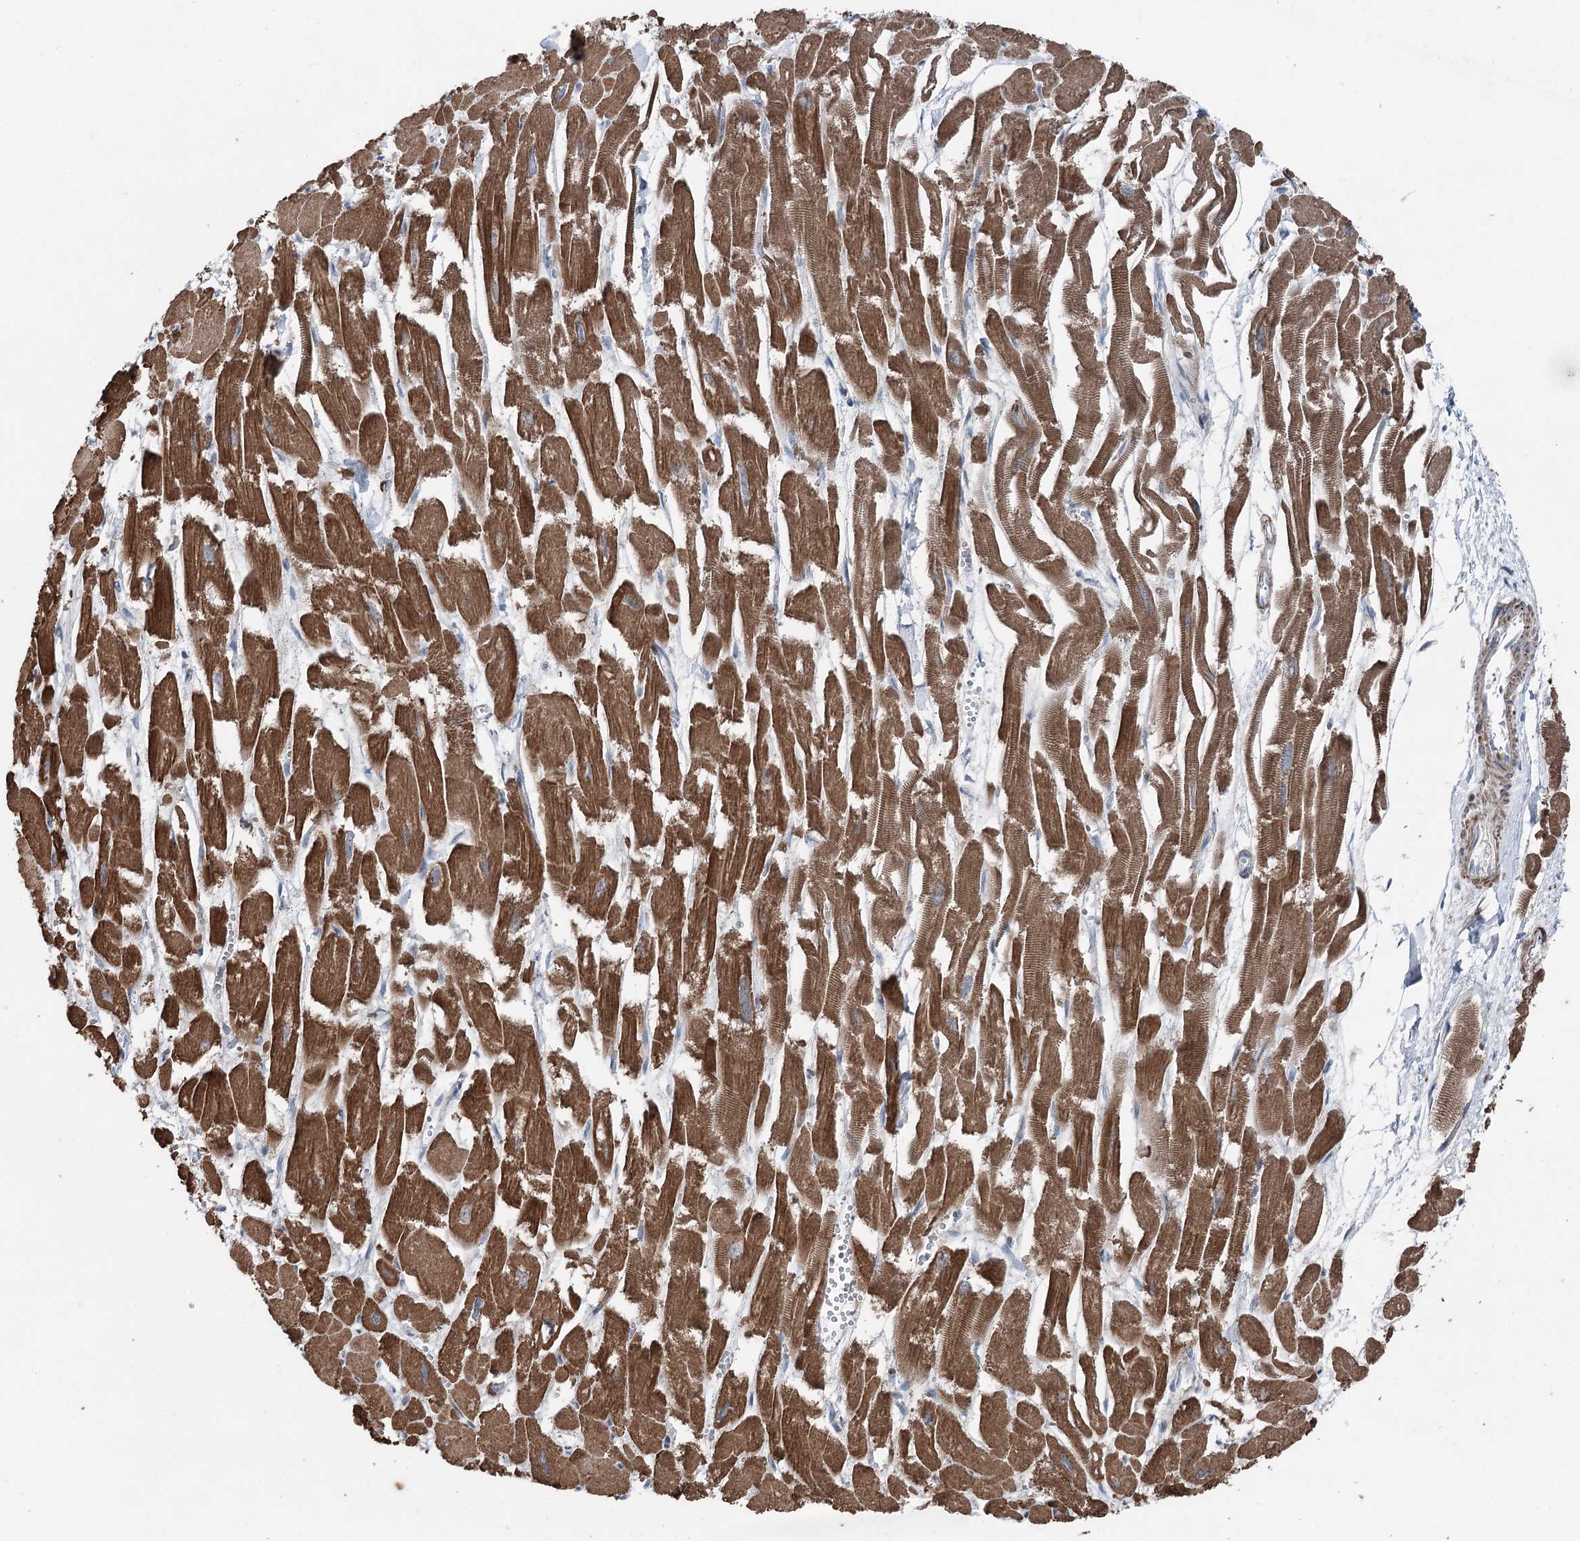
{"staining": {"intensity": "strong", "quantity": ">75%", "location": "cytoplasmic/membranous"}, "tissue": "heart muscle", "cell_type": "Cardiomyocytes", "image_type": "normal", "snomed": [{"axis": "morphology", "description": "Normal tissue, NOS"}, {"axis": "topography", "description": "Heart"}], "caption": "This image displays normal heart muscle stained with immunohistochemistry (IHC) to label a protein in brown. The cytoplasmic/membranous of cardiomyocytes show strong positivity for the protein. Nuclei are counter-stained blue.", "gene": "UCN3", "patient": {"sex": "male", "age": 54}}